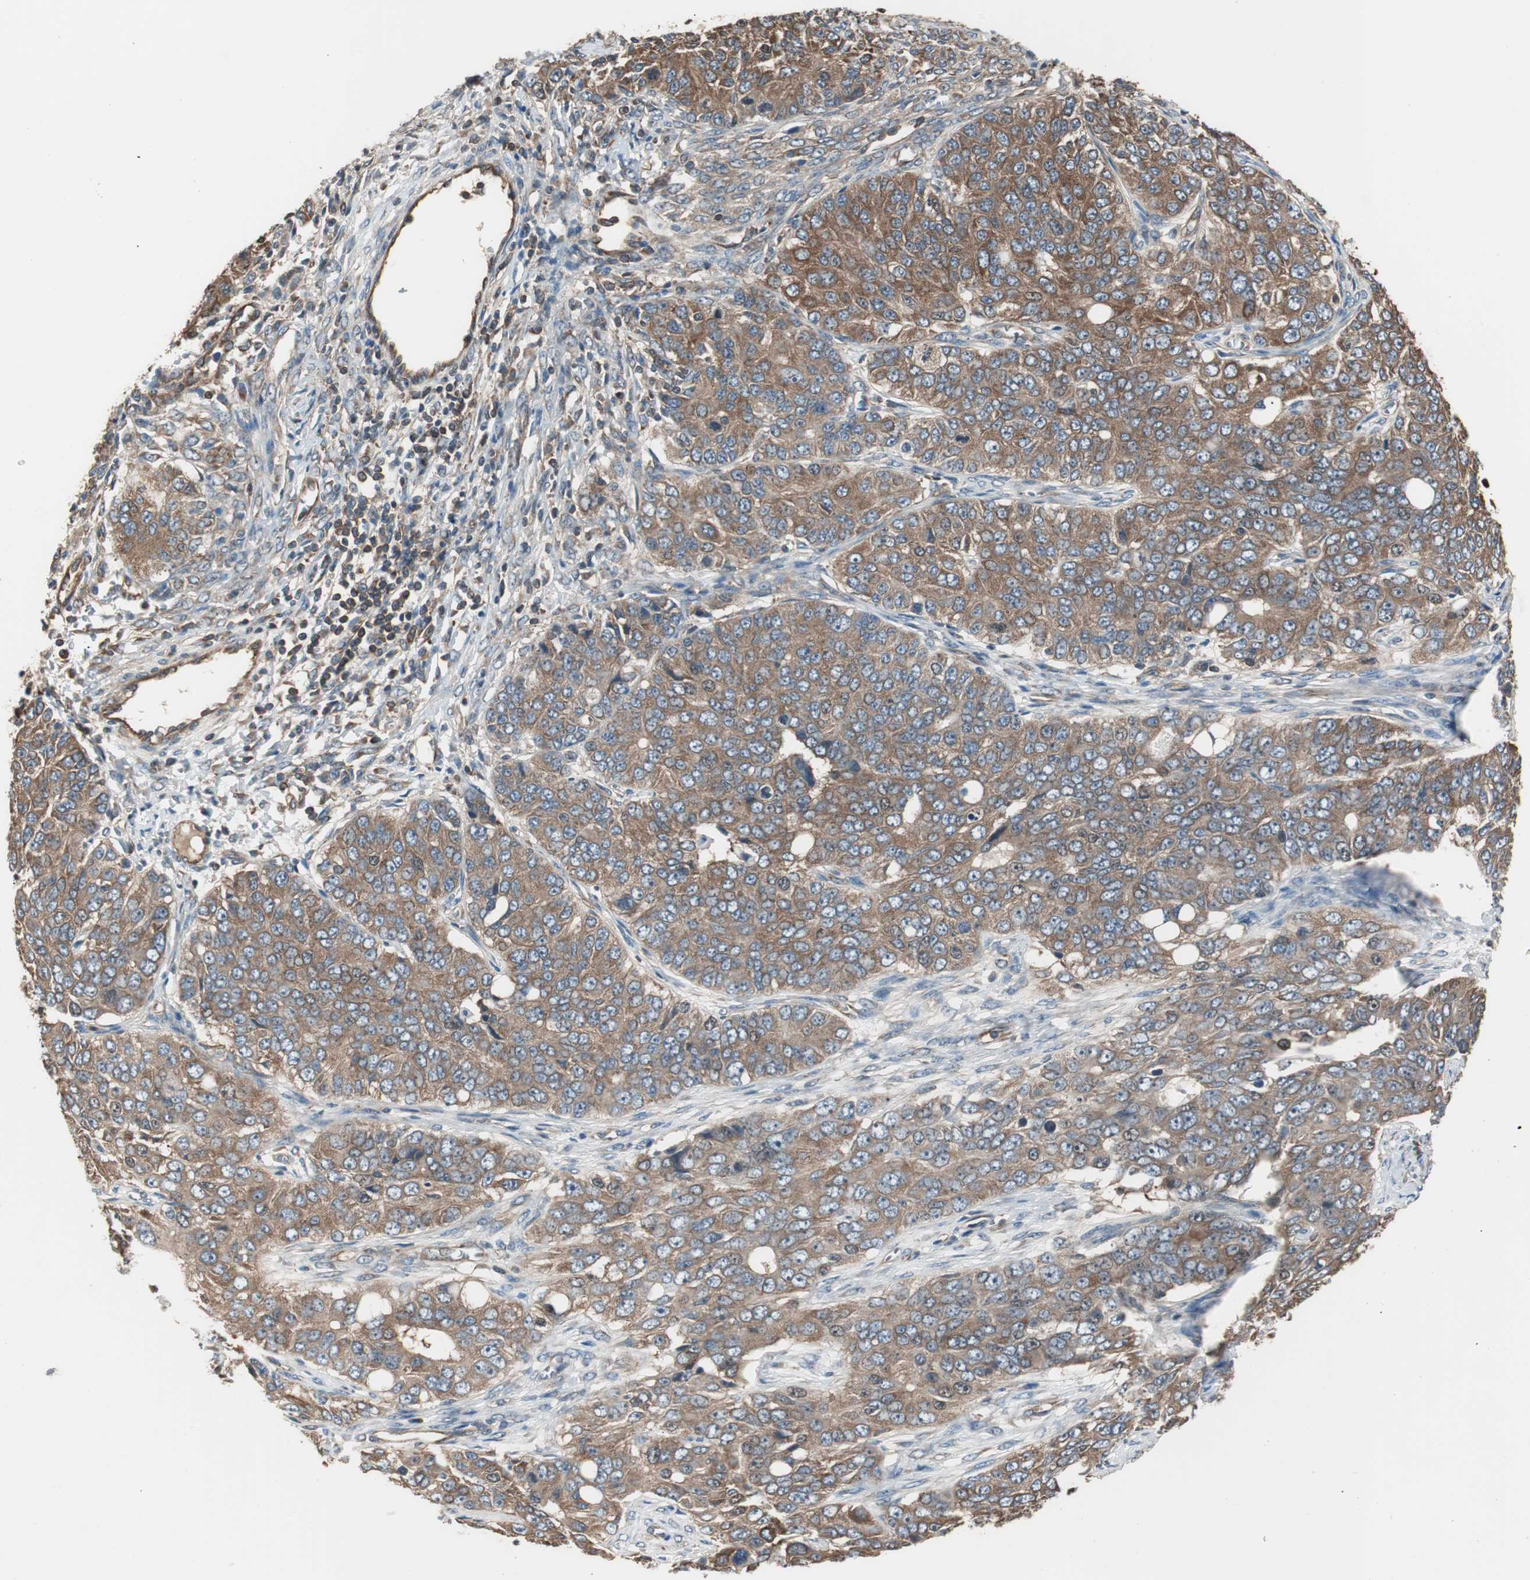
{"staining": {"intensity": "moderate", "quantity": ">75%", "location": "cytoplasmic/membranous"}, "tissue": "ovarian cancer", "cell_type": "Tumor cells", "image_type": "cancer", "snomed": [{"axis": "morphology", "description": "Carcinoma, endometroid"}, {"axis": "topography", "description": "Ovary"}], "caption": "Immunohistochemical staining of ovarian endometroid carcinoma exhibits medium levels of moderate cytoplasmic/membranous expression in approximately >75% of tumor cells.", "gene": "CAPNS1", "patient": {"sex": "female", "age": 51}}